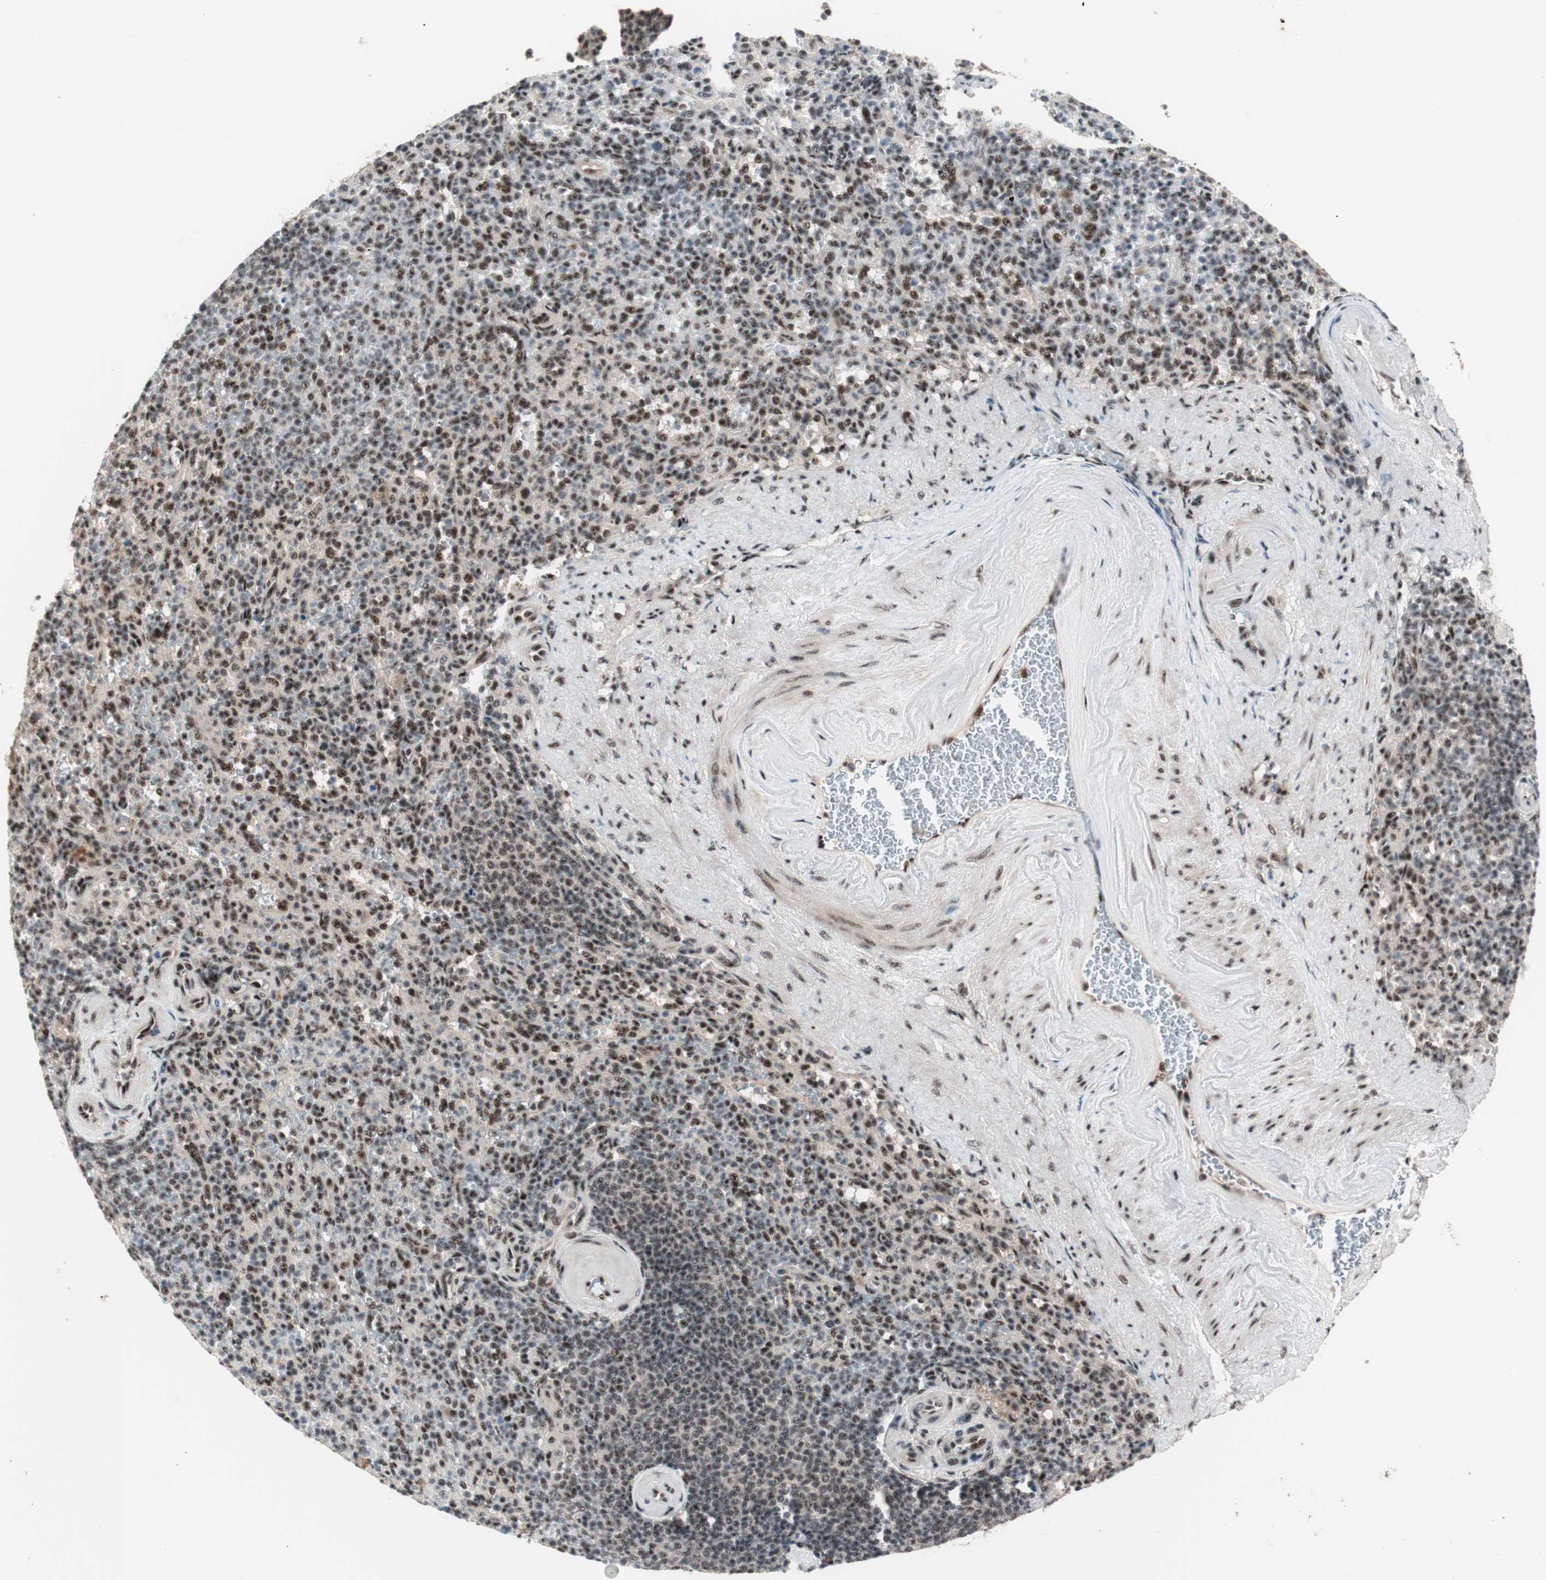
{"staining": {"intensity": "strong", "quantity": "25%-75%", "location": "nuclear"}, "tissue": "spleen", "cell_type": "Cells in red pulp", "image_type": "normal", "snomed": [{"axis": "morphology", "description": "Normal tissue, NOS"}, {"axis": "topography", "description": "Spleen"}], "caption": "Immunohistochemical staining of normal spleen displays high levels of strong nuclear expression in approximately 25%-75% of cells in red pulp.", "gene": "NR5A2", "patient": {"sex": "female", "age": 74}}